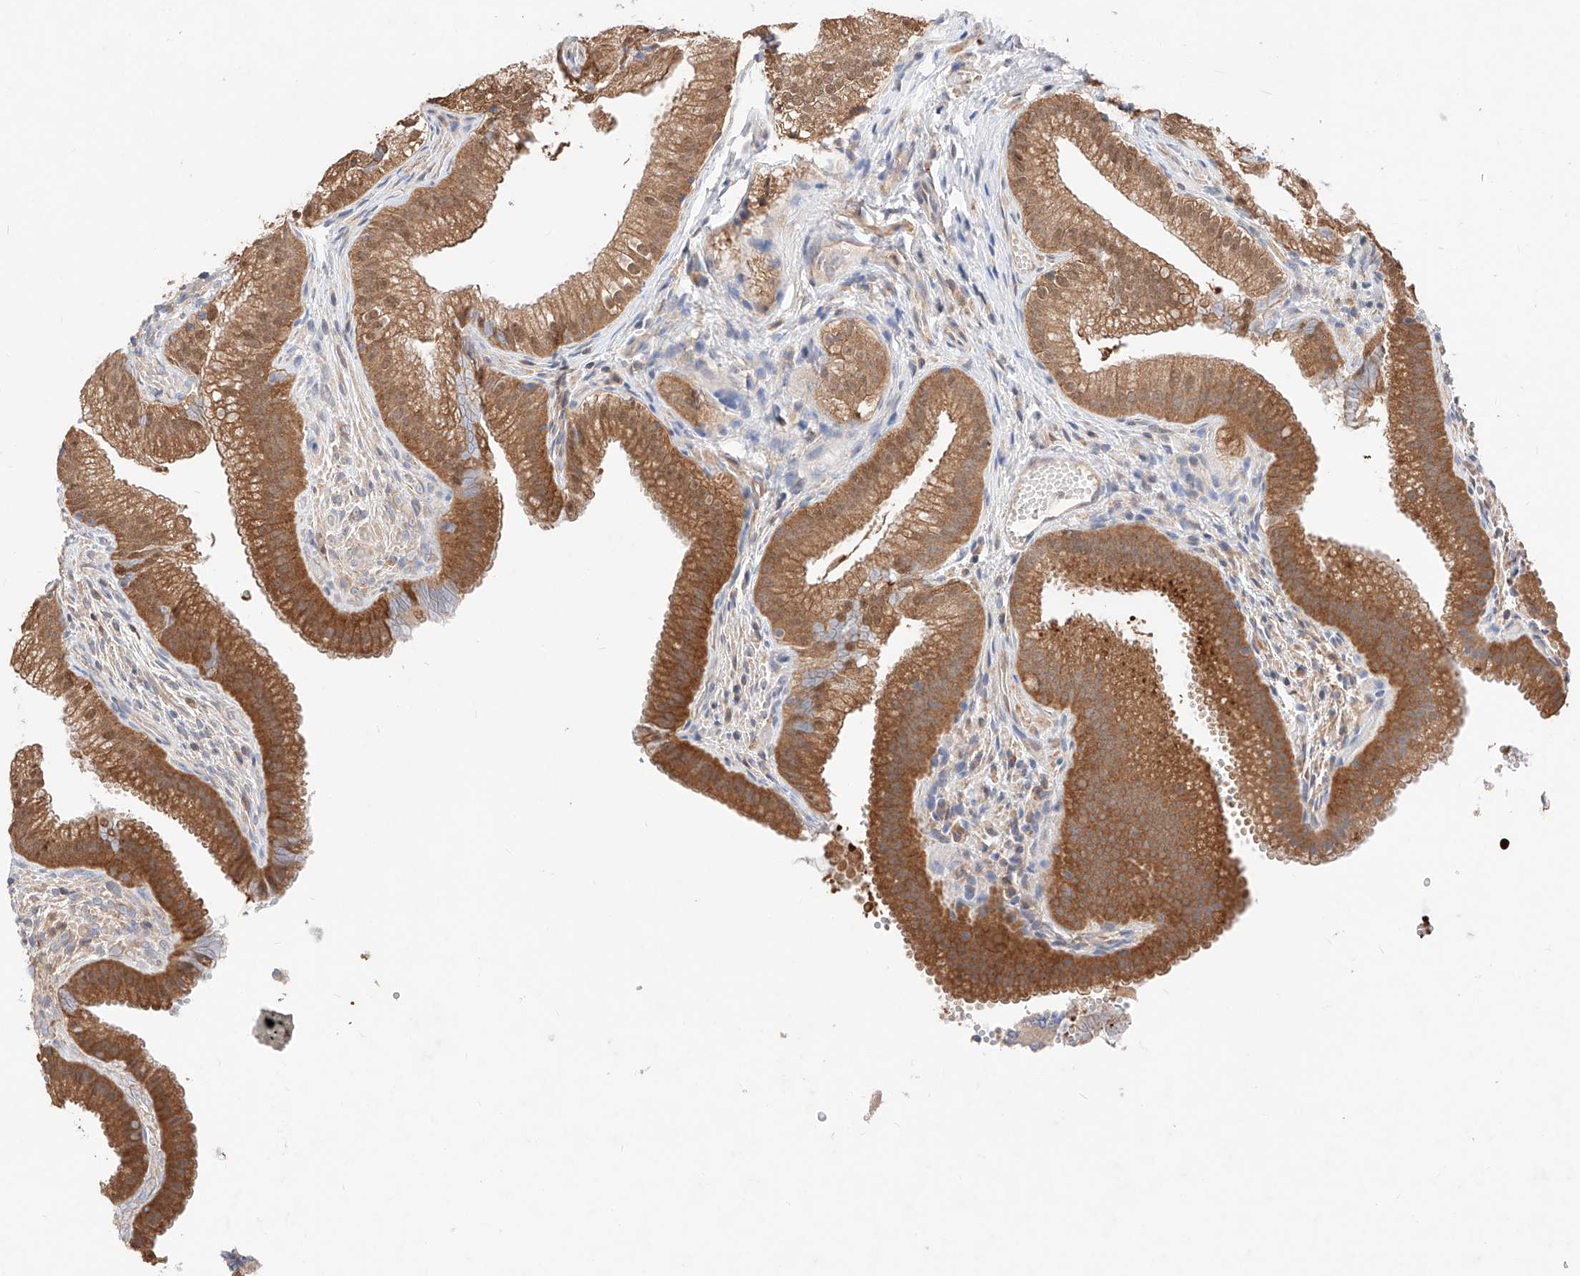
{"staining": {"intensity": "moderate", "quantity": ">75%", "location": "cytoplasmic/membranous,nuclear"}, "tissue": "gallbladder", "cell_type": "Glandular cells", "image_type": "normal", "snomed": [{"axis": "morphology", "description": "Normal tissue, NOS"}, {"axis": "topography", "description": "Gallbladder"}], "caption": "Protein expression analysis of normal gallbladder demonstrates moderate cytoplasmic/membranous,nuclear positivity in about >75% of glandular cells.", "gene": "ZSCAN4", "patient": {"sex": "female", "age": 30}}